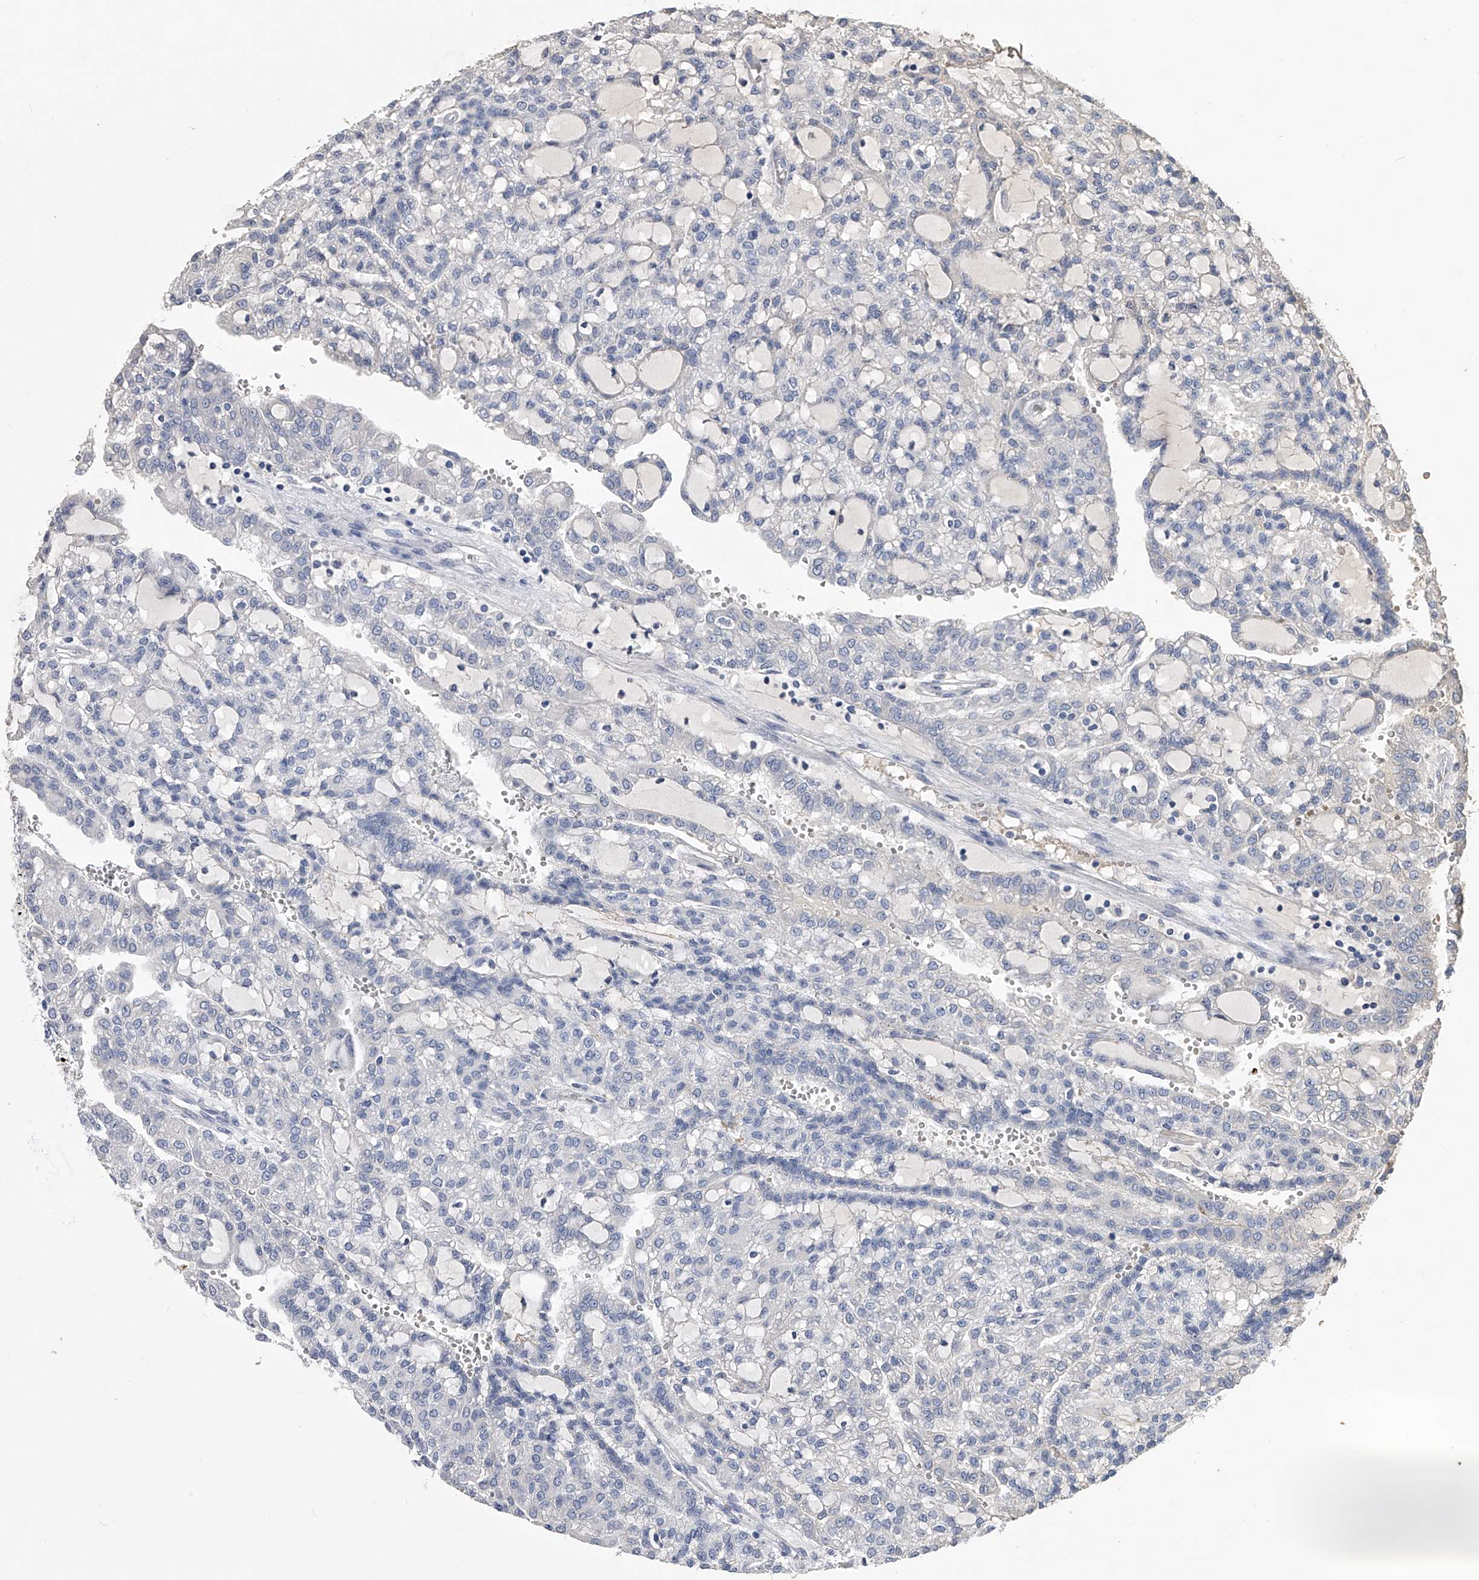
{"staining": {"intensity": "negative", "quantity": "none", "location": "none"}, "tissue": "renal cancer", "cell_type": "Tumor cells", "image_type": "cancer", "snomed": [{"axis": "morphology", "description": "Adenocarcinoma, NOS"}, {"axis": "topography", "description": "Kidney"}], "caption": "DAB (3,3'-diaminobenzidine) immunohistochemical staining of renal cancer exhibits no significant expression in tumor cells. (Brightfield microscopy of DAB (3,3'-diaminobenzidine) IHC at high magnification).", "gene": "MDN1", "patient": {"sex": "male", "age": 63}}